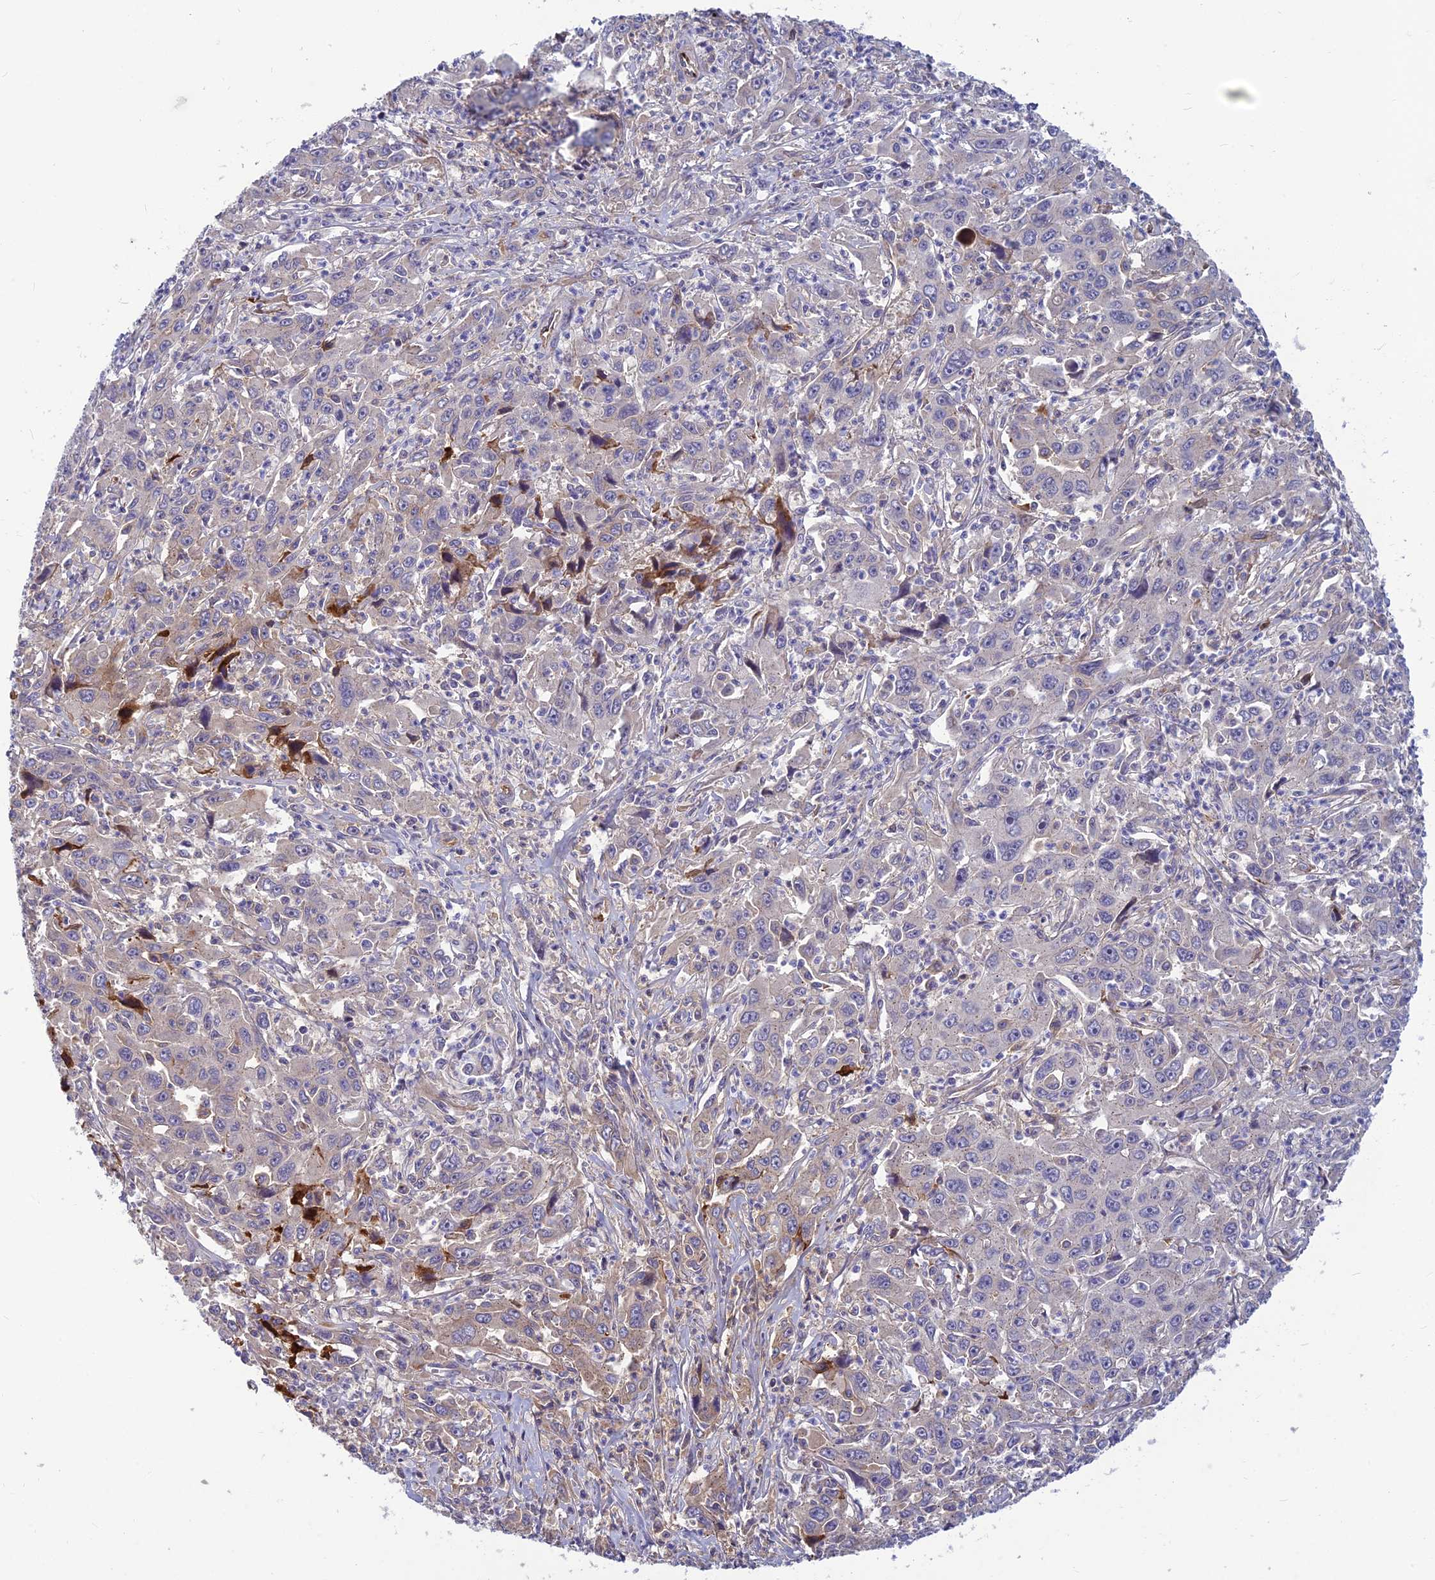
{"staining": {"intensity": "weak", "quantity": "<25%", "location": "cytoplasmic/membranous"}, "tissue": "liver cancer", "cell_type": "Tumor cells", "image_type": "cancer", "snomed": [{"axis": "morphology", "description": "Carcinoma, Hepatocellular, NOS"}, {"axis": "topography", "description": "Liver"}], "caption": "This image is of hepatocellular carcinoma (liver) stained with immunohistochemistry (IHC) to label a protein in brown with the nuclei are counter-stained blue. There is no positivity in tumor cells.", "gene": "CLEC11A", "patient": {"sex": "male", "age": 63}}